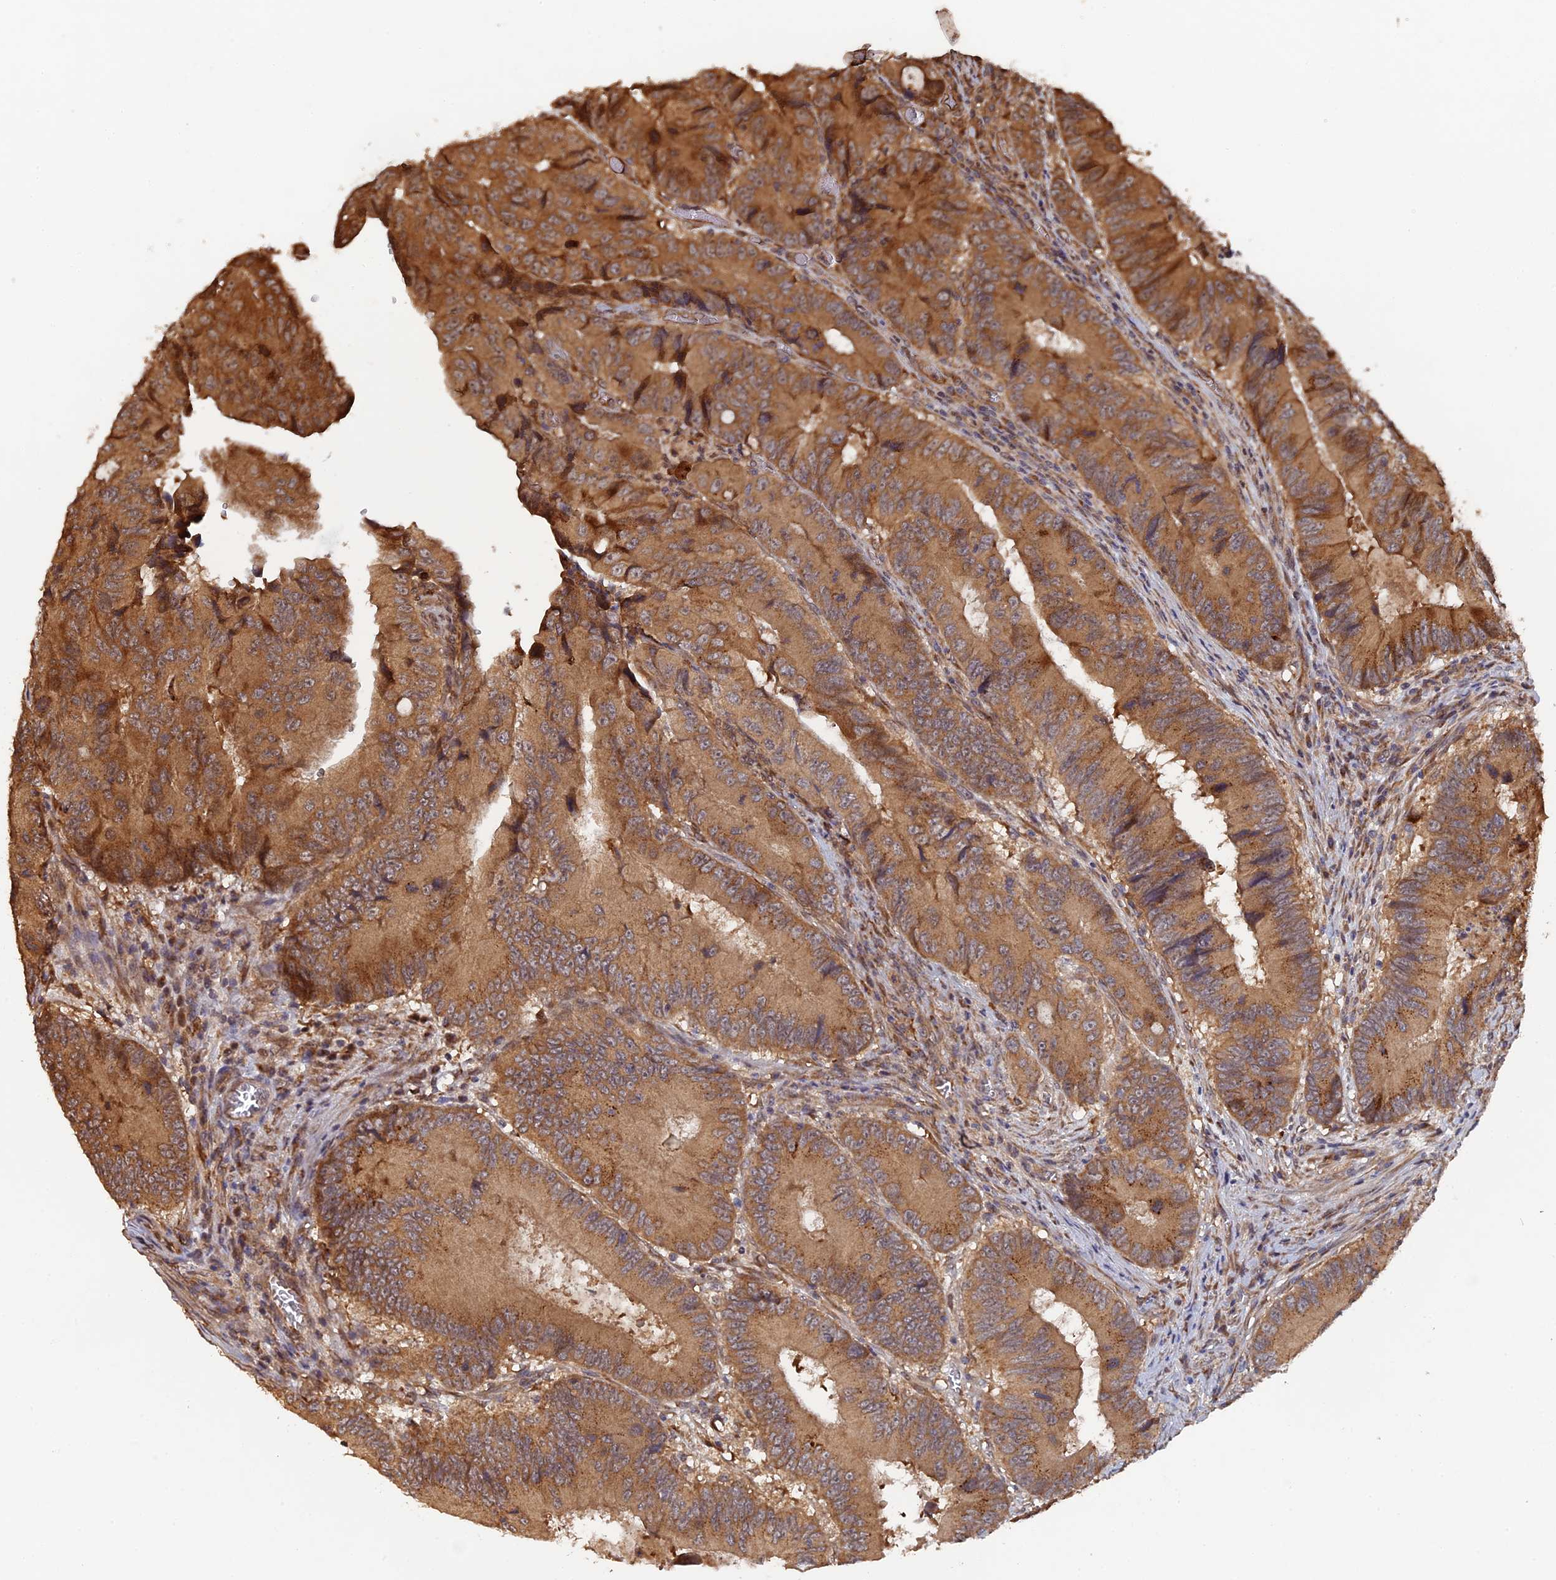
{"staining": {"intensity": "moderate", "quantity": ">75%", "location": "cytoplasmic/membranous"}, "tissue": "colorectal cancer", "cell_type": "Tumor cells", "image_type": "cancer", "snomed": [{"axis": "morphology", "description": "Adenocarcinoma, NOS"}, {"axis": "topography", "description": "Colon"}], "caption": "The image shows a brown stain indicating the presence of a protein in the cytoplasmic/membranous of tumor cells in colorectal adenocarcinoma.", "gene": "VPS37C", "patient": {"sex": "male", "age": 85}}